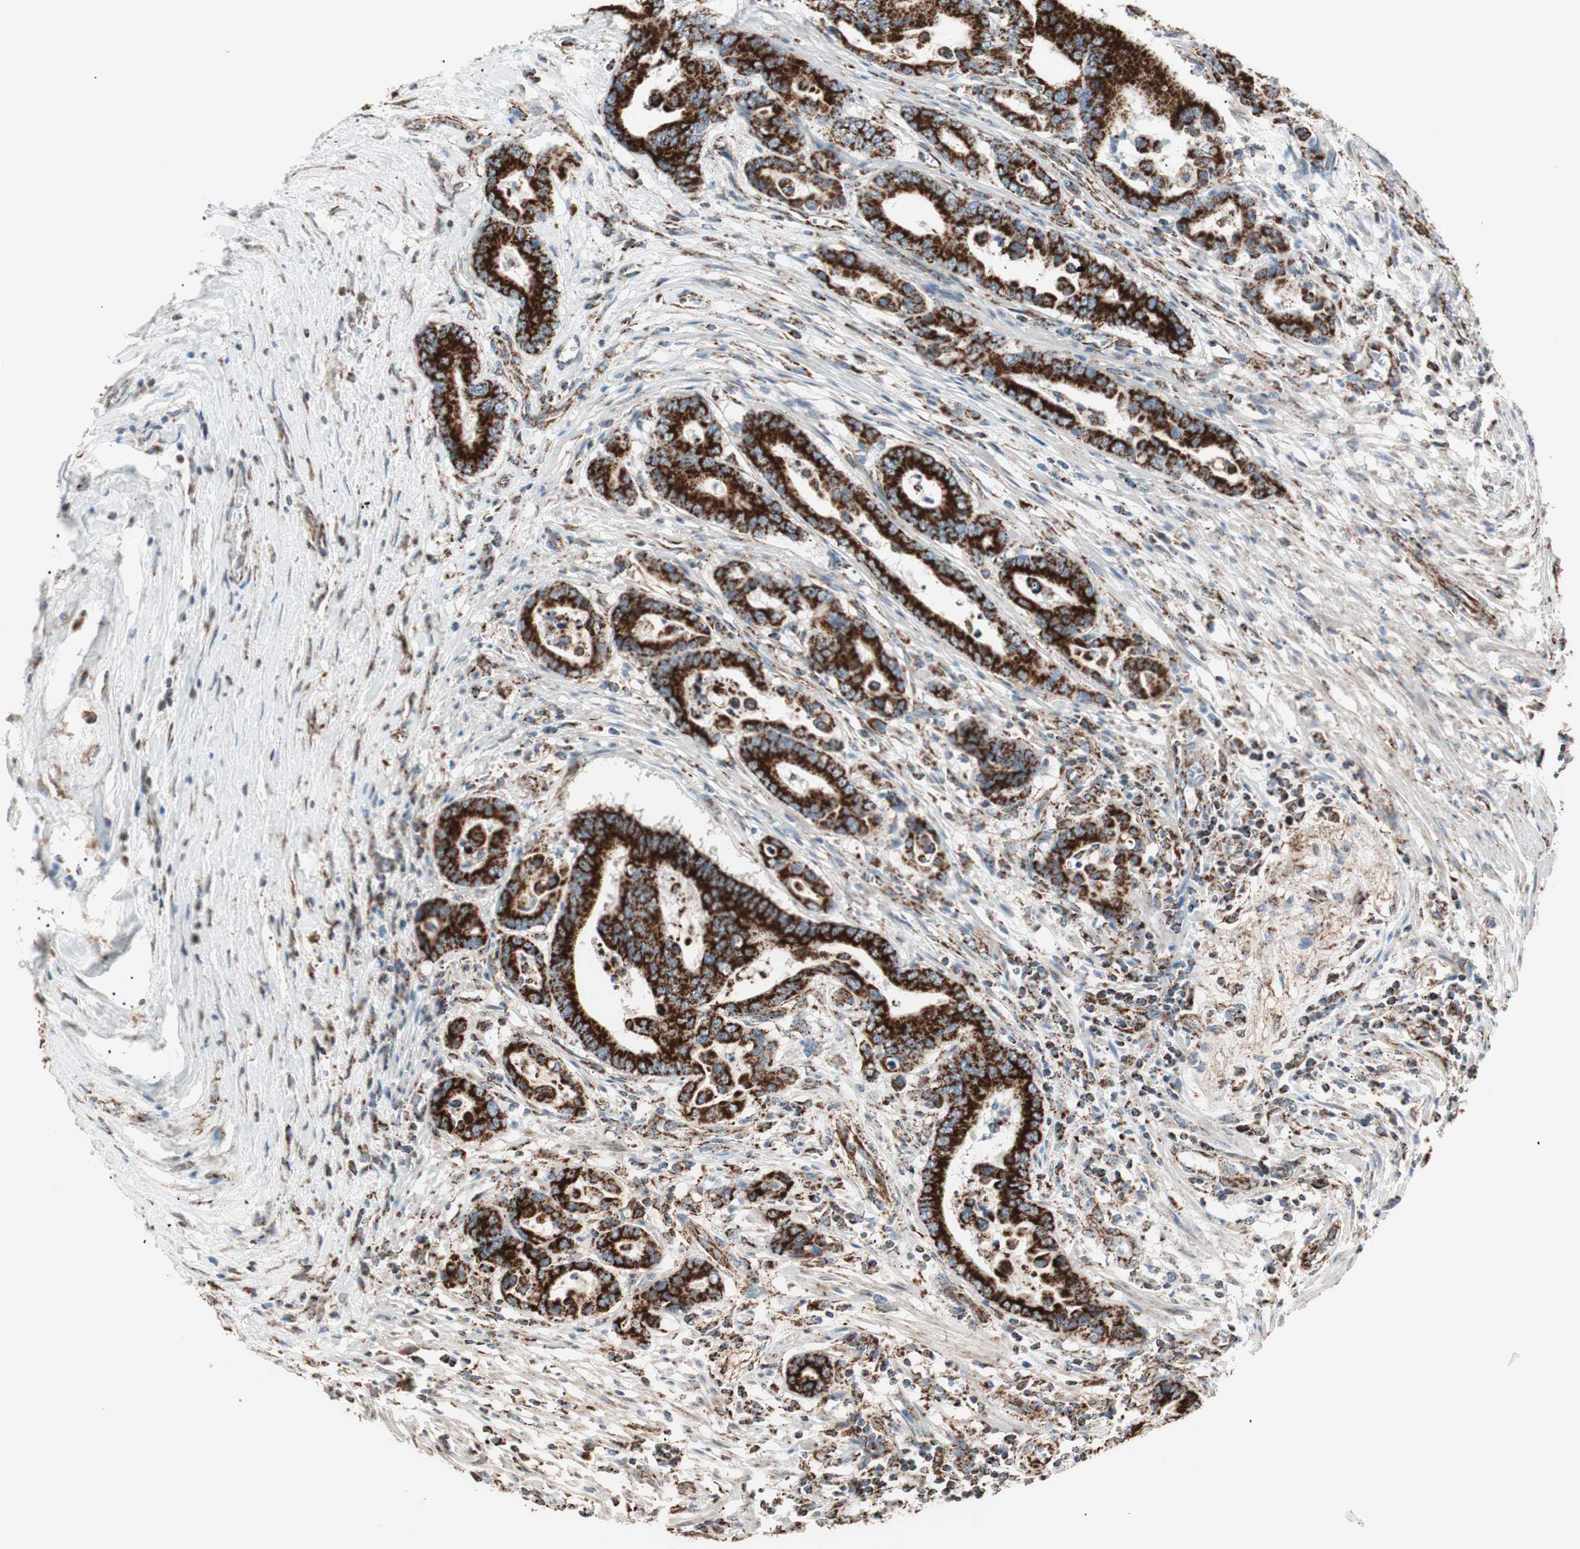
{"staining": {"intensity": "strong", "quantity": ">75%", "location": "cytoplasmic/membranous"}, "tissue": "colorectal cancer", "cell_type": "Tumor cells", "image_type": "cancer", "snomed": [{"axis": "morphology", "description": "Normal tissue, NOS"}, {"axis": "morphology", "description": "Adenocarcinoma, NOS"}, {"axis": "topography", "description": "Colon"}], "caption": "About >75% of tumor cells in colorectal adenocarcinoma demonstrate strong cytoplasmic/membranous protein staining as visualized by brown immunohistochemical staining.", "gene": "TOMM22", "patient": {"sex": "male", "age": 82}}